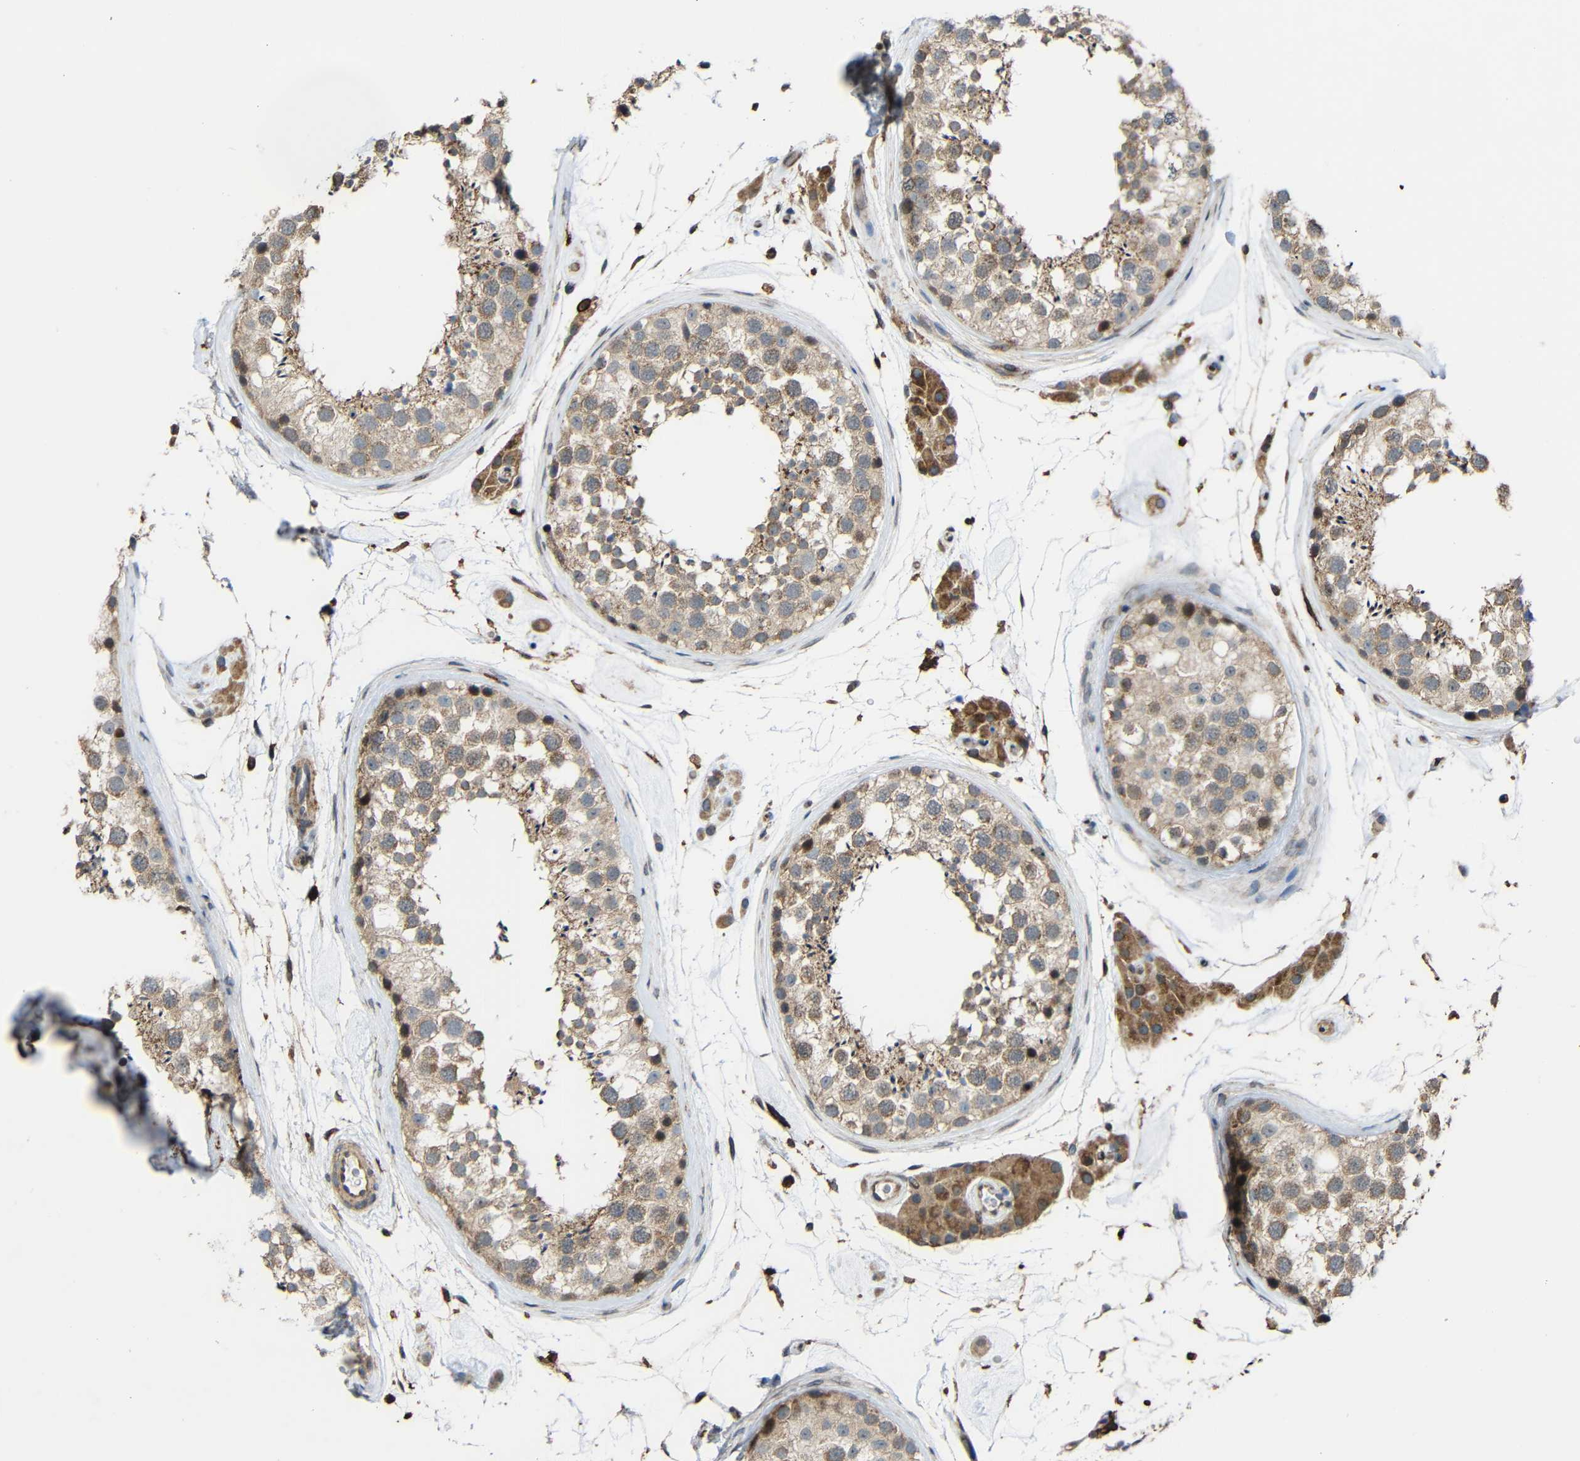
{"staining": {"intensity": "weak", "quantity": ">75%", "location": "cytoplasmic/membranous"}, "tissue": "testis", "cell_type": "Cells in seminiferous ducts", "image_type": "normal", "snomed": [{"axis": "morphology", "description": "Normal tissue, NOS"}, {"axis": "topography", "description": "Testis"}], "caption": "Protein expression analysis of unremarkable human testis reveals weak cytoplasmic/membranous expression in about >75% of cells in seminiferous ducts. (IHC, brightfield microscopy, high magnification).", "gene": "C1GALT1", "patient": {"sex": "male", "age": 46}}